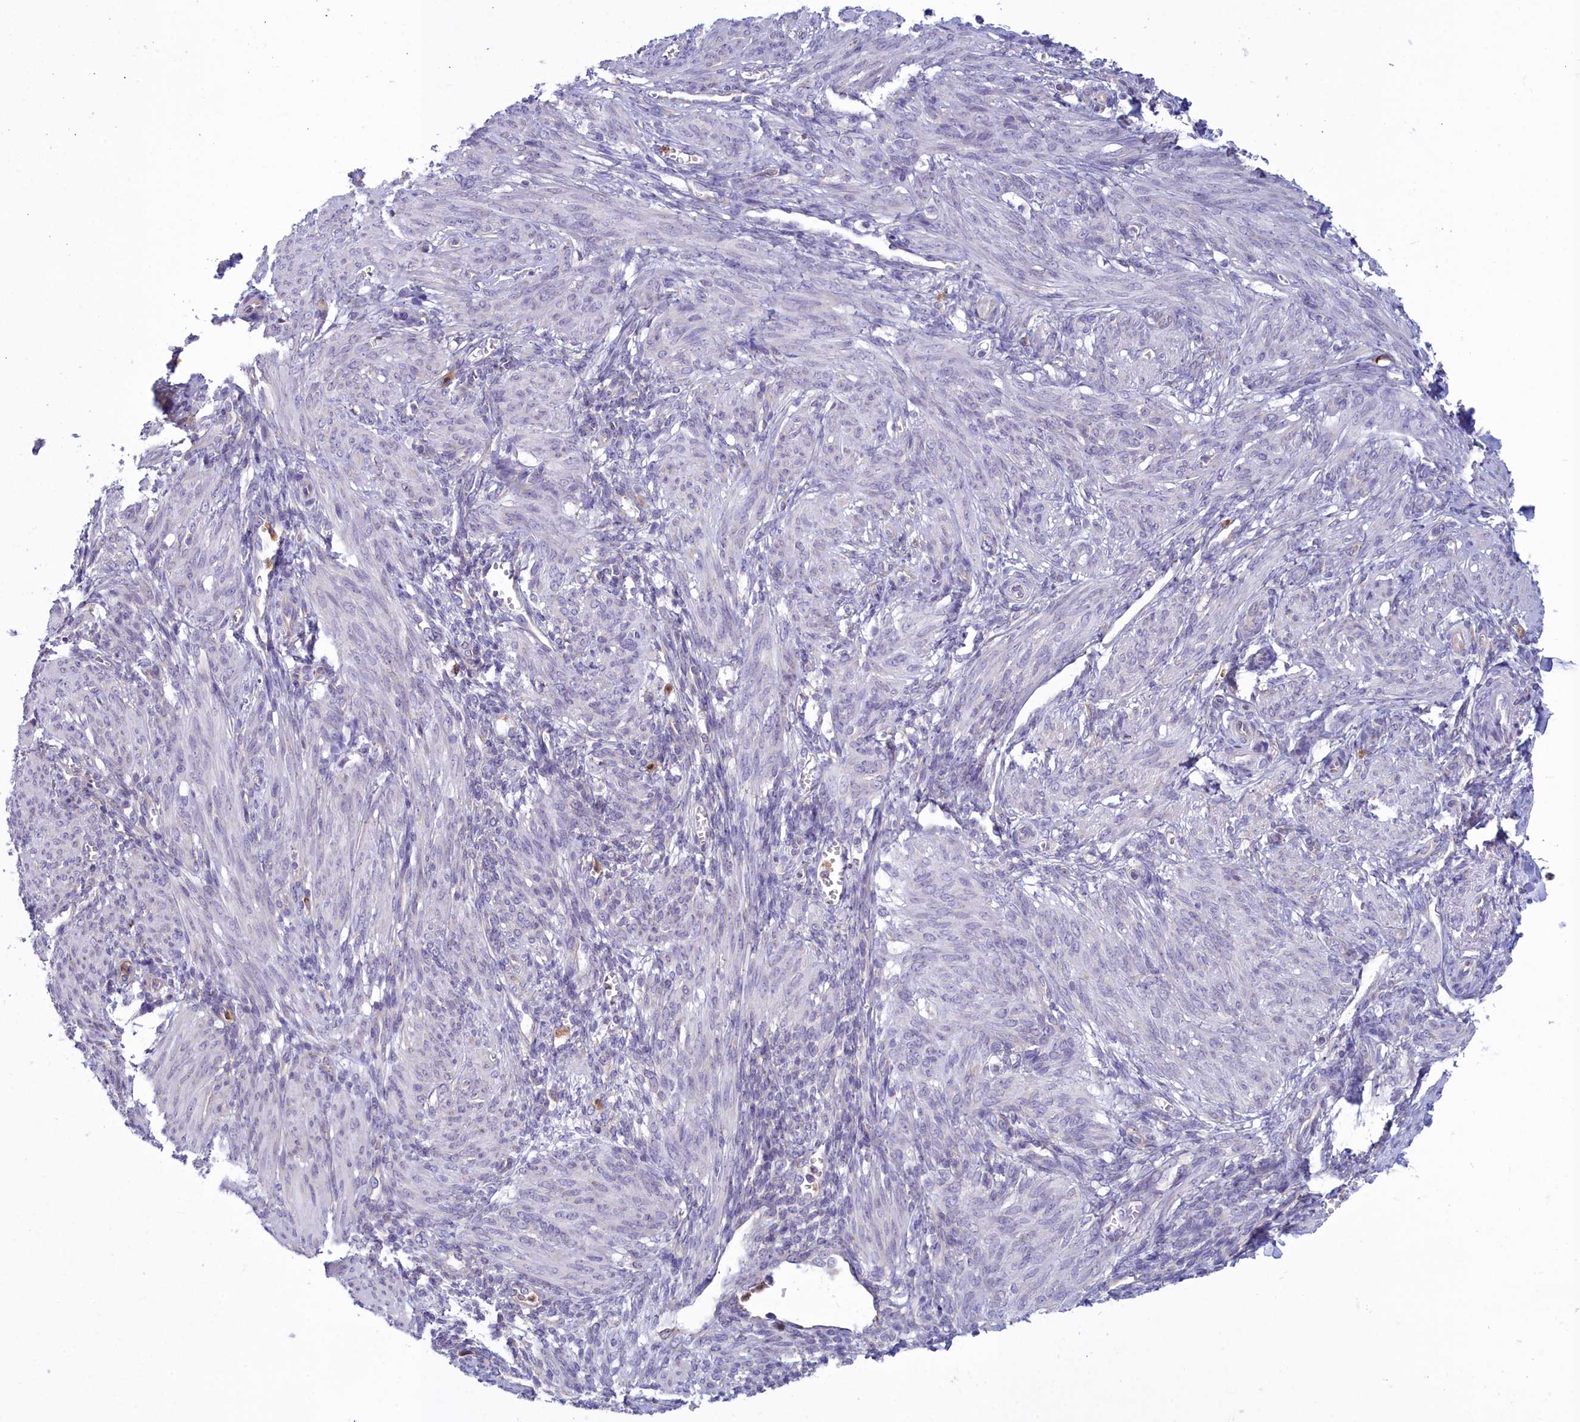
{"staining": {"intensity": "negative", "quantity": "none", "location": "none"}, "tissue": "smooth muscle", "cell_type": "Smooth muscle cells", "image_type": "normal", "snomed": [{"axis": "morphology", "description": "Normal tissue, NOS"}, {"axis": "topography", "description": "Smooth muscle"}], "caption": "Protein analysis of normal smooth muscle demonstrates no significant staining in smooth muscle cells. (Stains: DAB (3,3'-diaminobenzidine) immunohistochemistry with hematoxylin counter stain, Microscopy: brightfield microscopy at high magnification).", "gene": "HM13", "patient": {"sex": "female", "age": 39}}